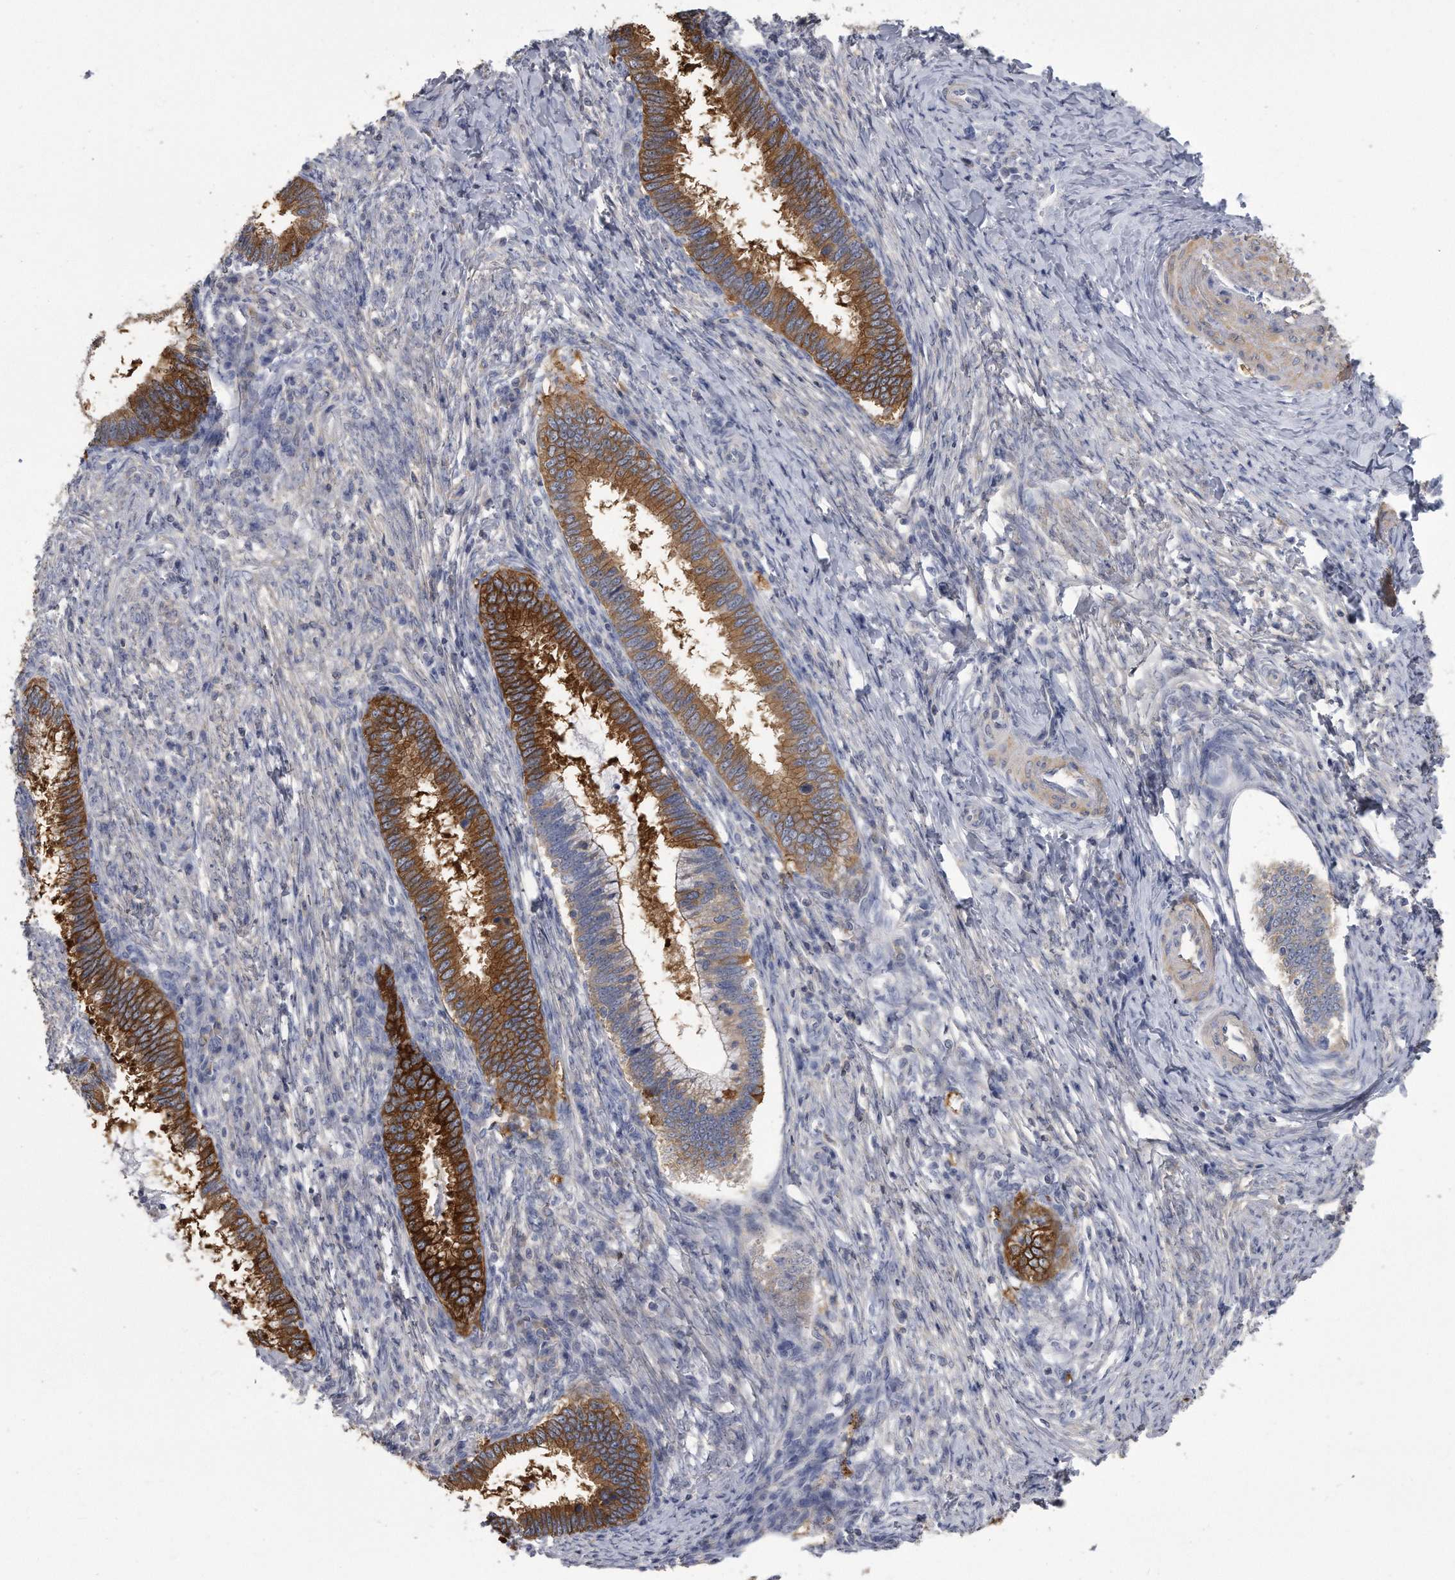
{"staining": {"intensity": "strong", "quantity": ">75%", "location": "cytoplasmic/membranous"}, "tissue": "cervical cancer", "cell_type": "Tumor cells", "image_type": "cancer", "snomed": [{"axis": "morphology", "description": "Adenocarcinoma, NOS"}, {"axis": "topography", "description": "Cervix"}], "caption": "Immunohistochemistry photomicrograph of neoplastic tissue: cervical adenocarcinoma stained using immunohistochemistry (IHC) demonstrates high levels of strong protein expression localized specifically in the cytoplasmic/membranous of tumor cells, appearing as a cytoplasmic/membranous brown color.", "gene": "PYGB", "patient": {"sex": "female", "age": 36}}